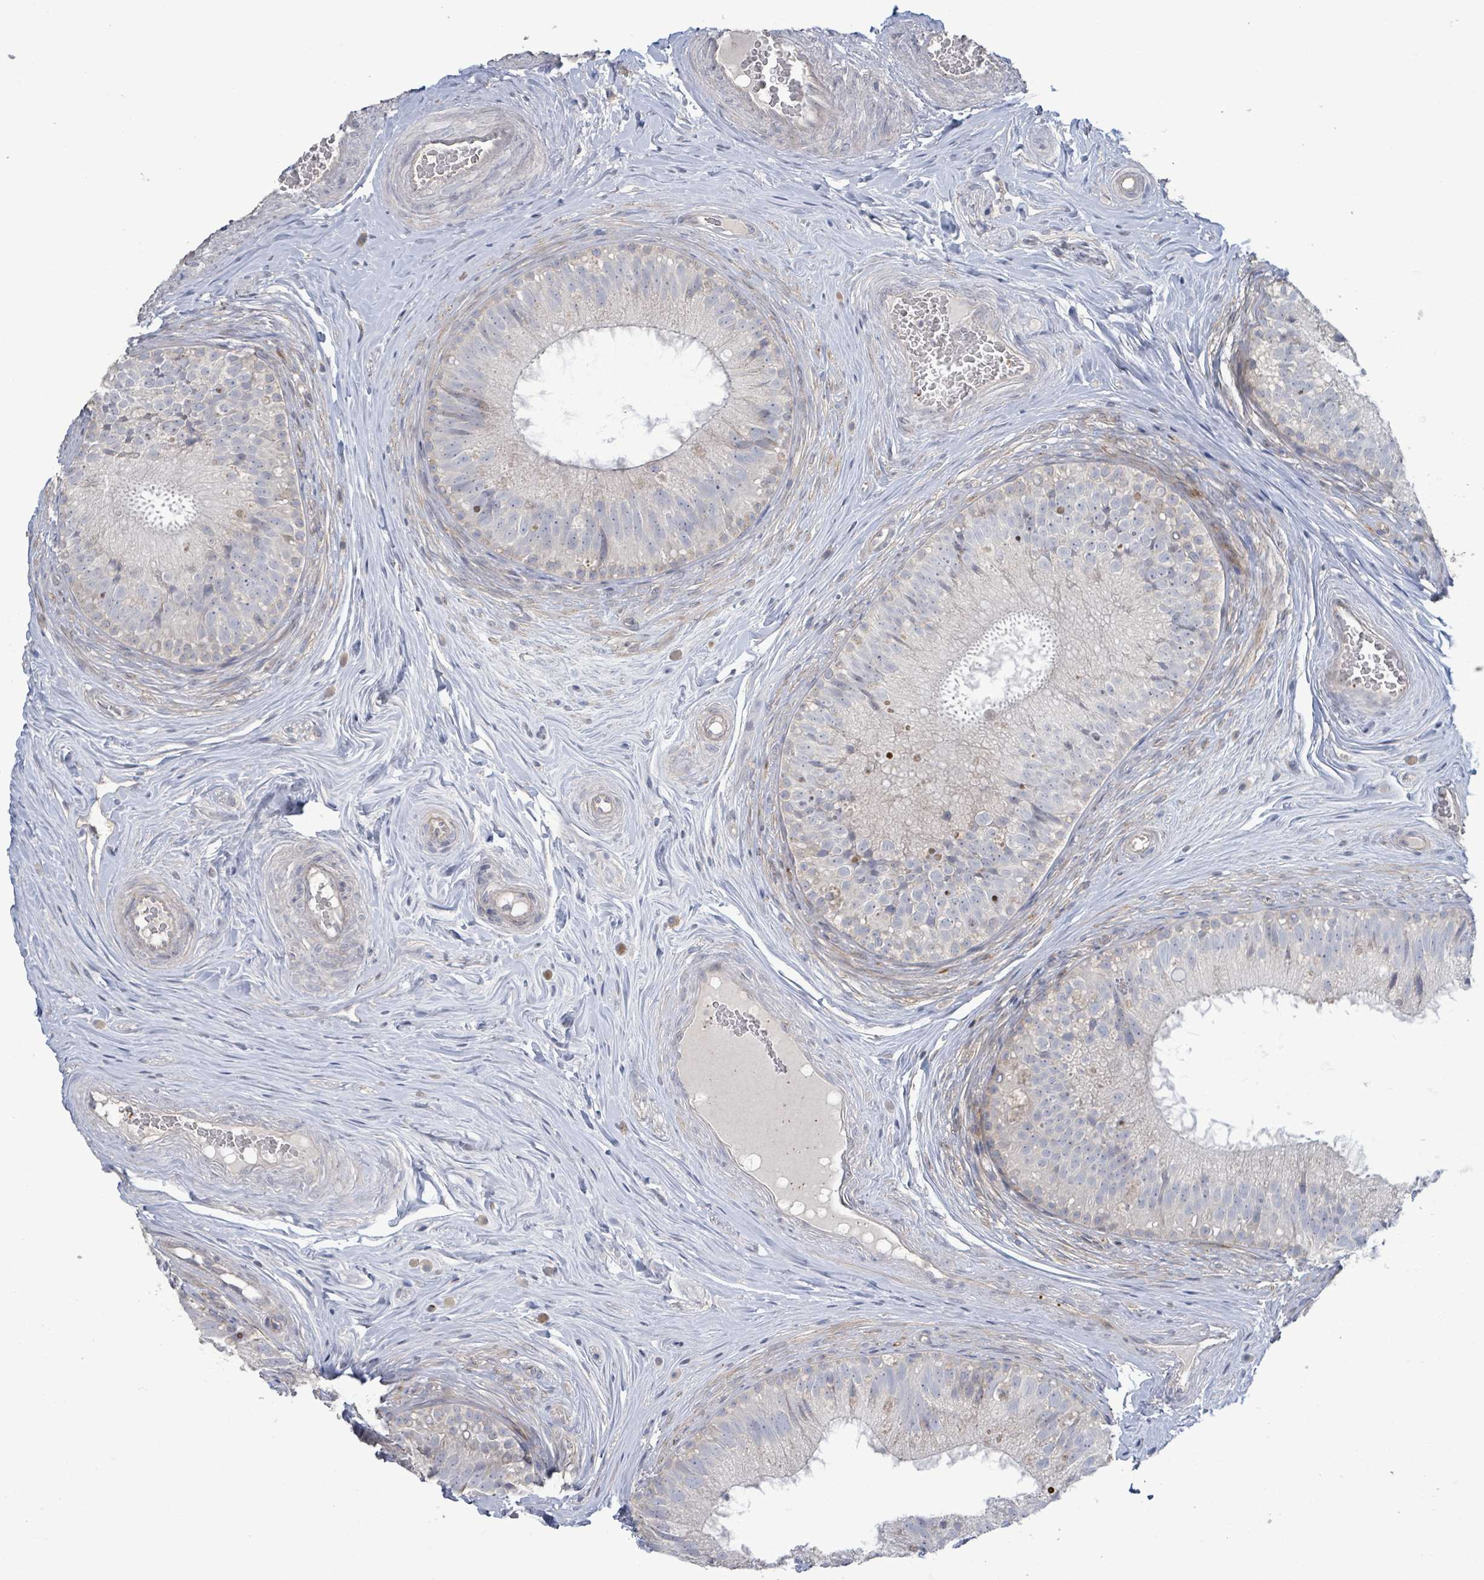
{"staining": {"intensity": "weak", "quantity": "<25%", "location": "cytoplasmic/membranous"}, "tissue": "epididymis", "cell_type": "Glandular cells", "image_type": "normal", "snomed": [{"axis": "morphology", "description": "Normal tissue, NOS"}, {"axis": "topography", "description": "Epididymis"}], "caption": "A high-resolution photomicrograph shows IHC staining of normal epididymis, which exhibits no significant staining in glandular cells. (DAB (3,3'-diaminobenzidine) IHC, high magnification).", "gene": "LILRA4", "patient": {"sex": "male", "age": 34}}